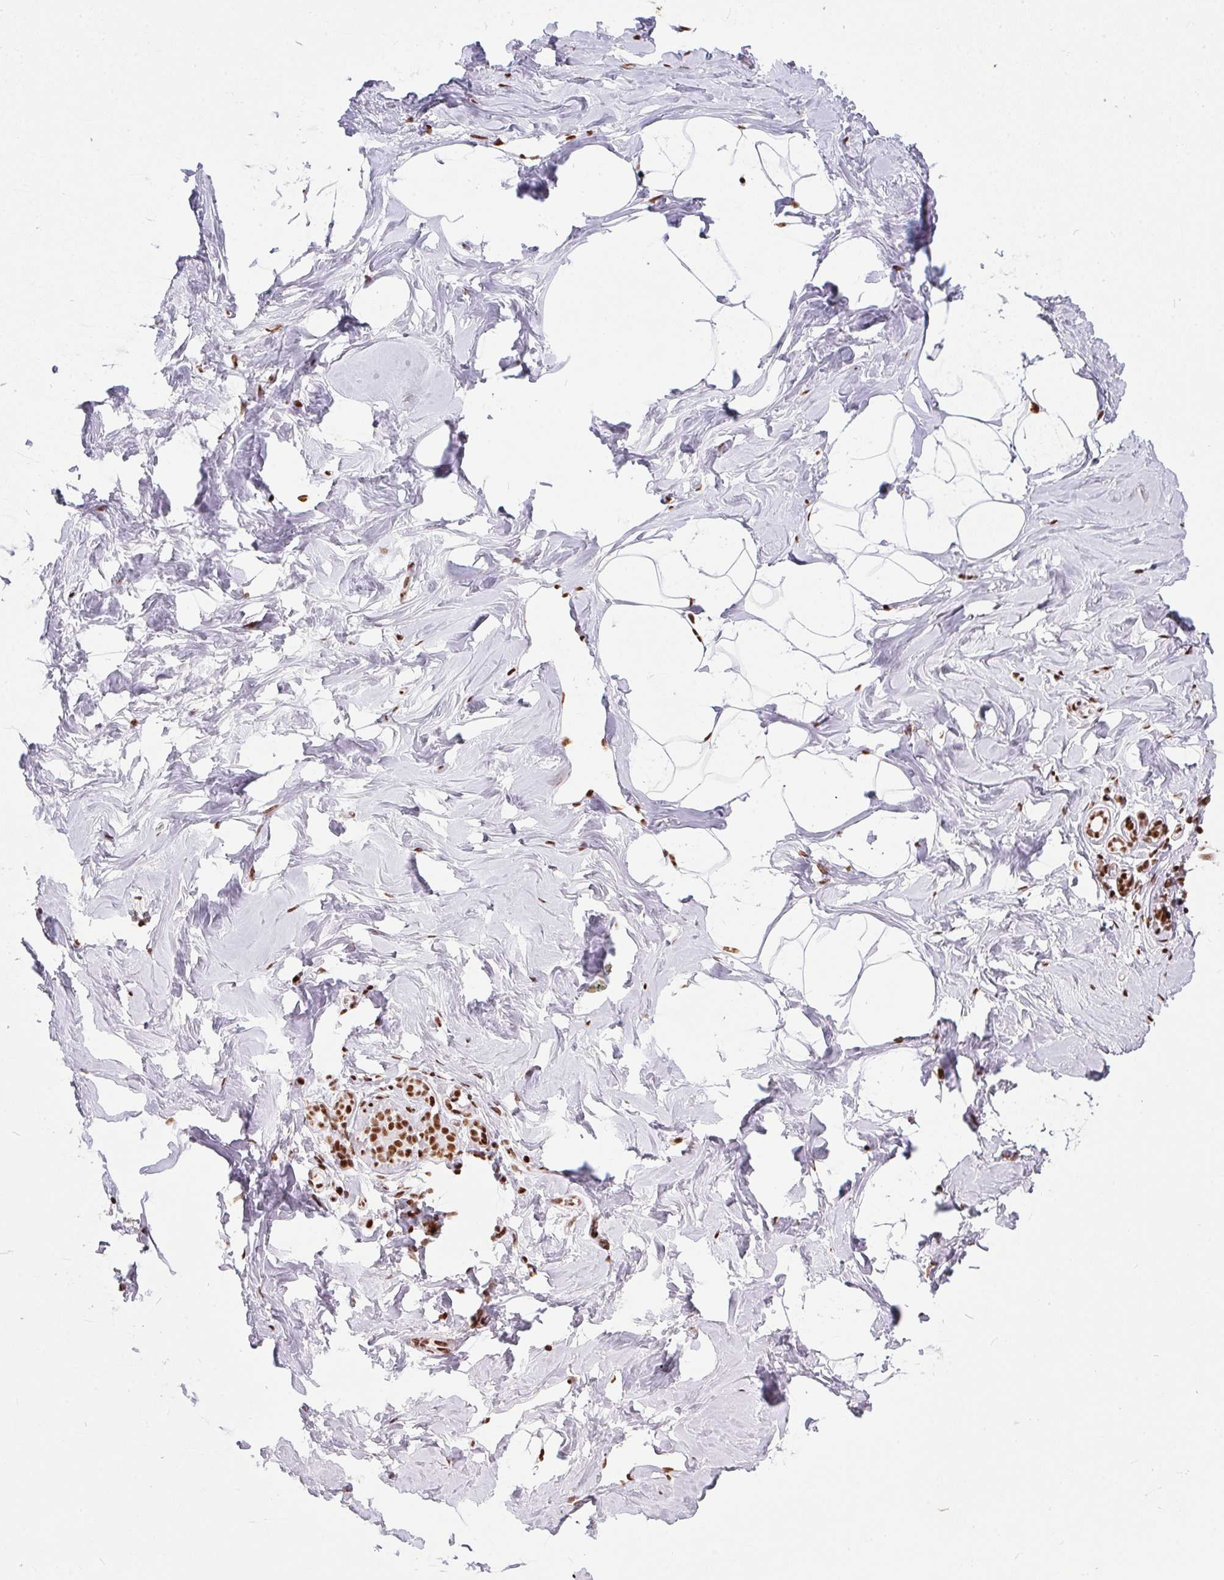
{"staining": {"intensity": "strong", "quantity": "<25%", "location": "nuclear"}, "tissue": "breast", "cell_type": "Adipocytes", "image_type": "normal", "snomed": [{"axis": "morphology", "description": "Normal tissue, NOS"}, {"axis": "topography", "description": "Breast"}], "caption": "Breast stained with immunohistochemistry displays strong nuclear positivity in about <25% of adipocytes.", "gene": "PAGE3", "patient": {"sex": "female", "age": 32}}